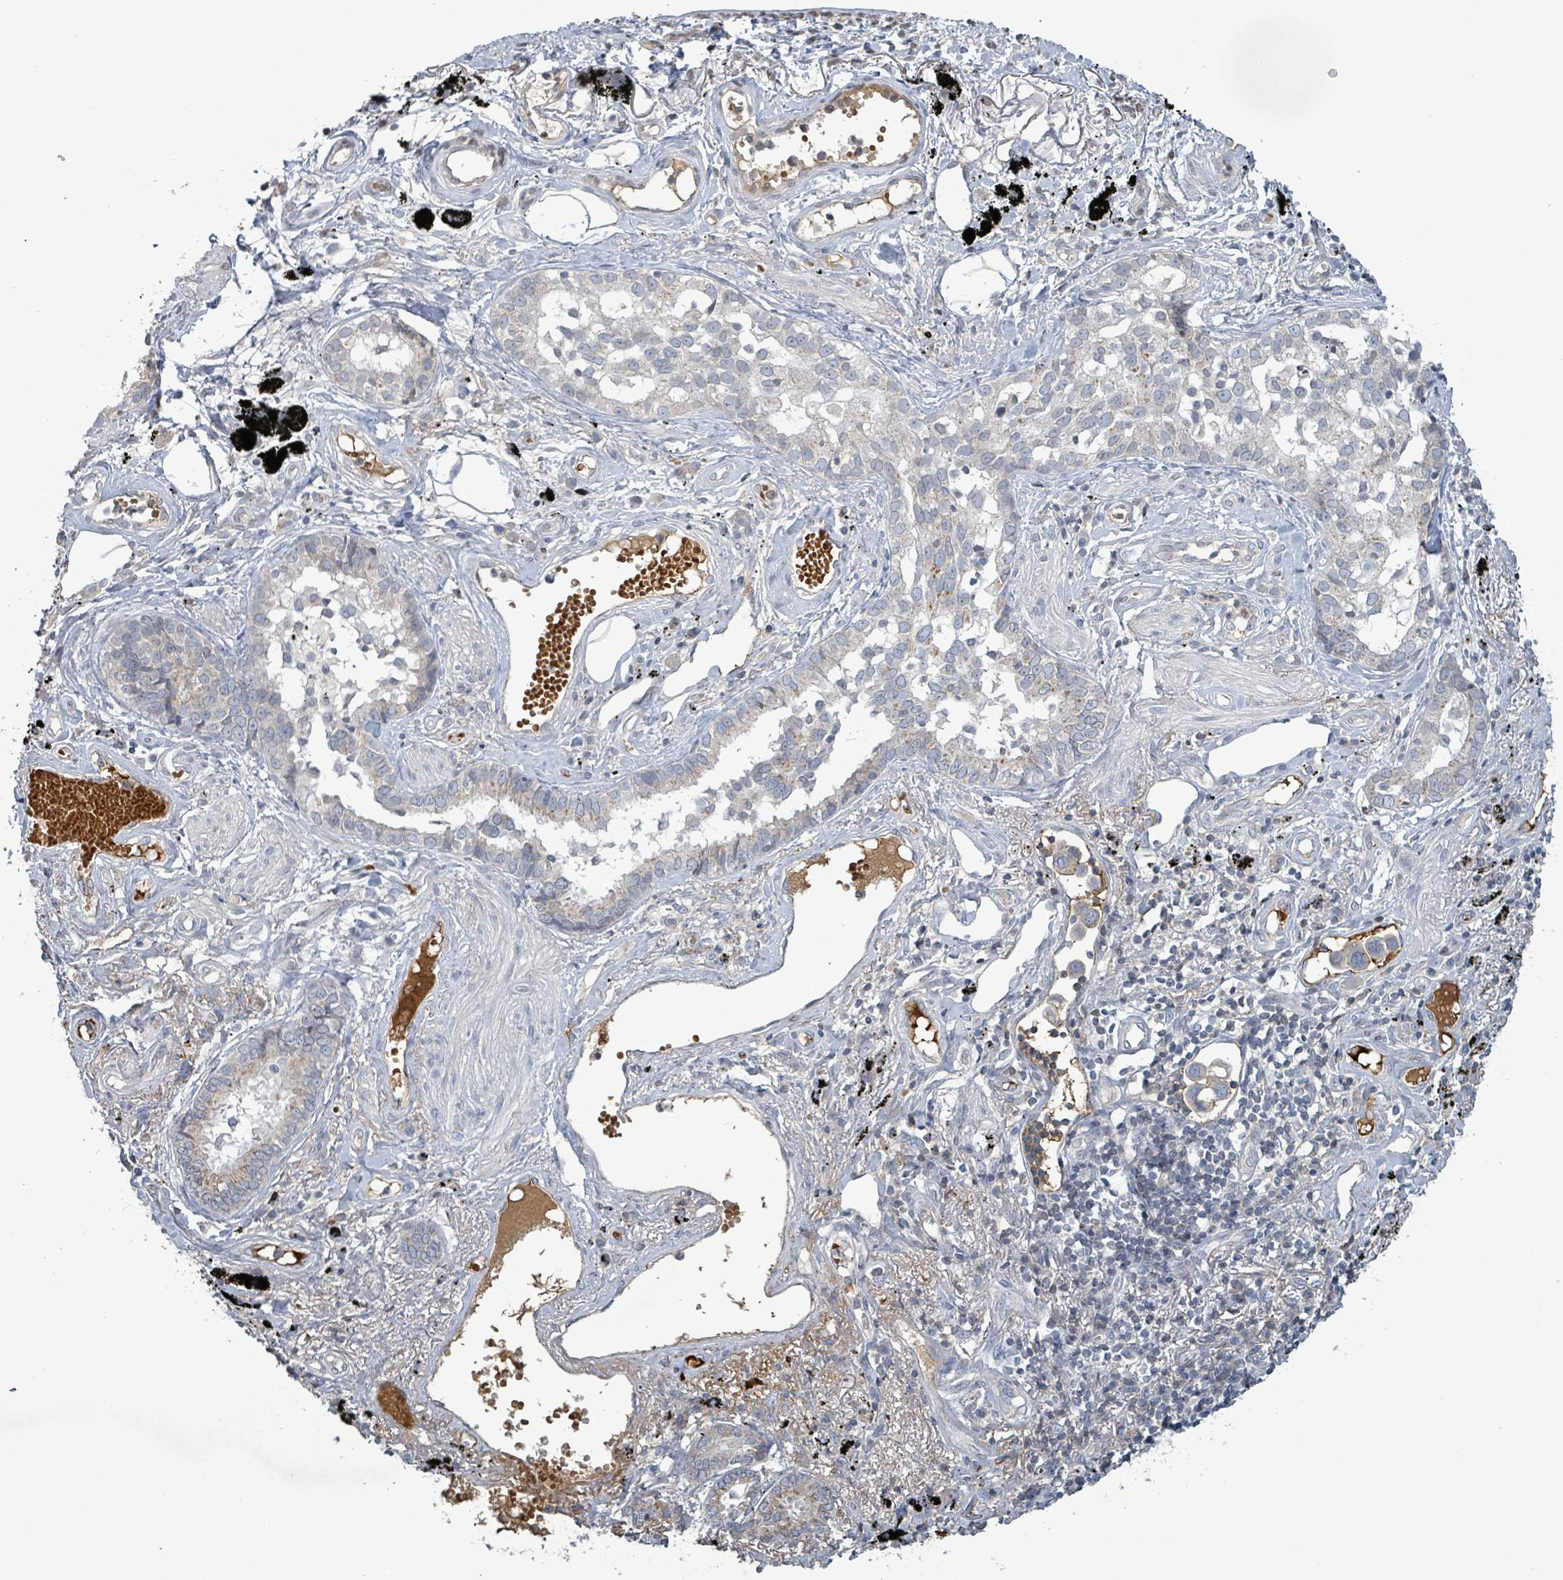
{"staining": {"intensity": "negative", "quantity": "none", "location": "none"}, "tissue": "lung cancer", "cell_type": "Tumor cells", "image_type": "cancer", "snomed": [{"axis": "morphology", "description": "Adenocarcinoma, NOS"}, {"axis": "topography", "description": "Lung"}], "caption": "A micrograph of lung cancer (adenocarcinoma) stained for a protein displays no brown staining in tumor cells.", "gene": "GRM8", "patient": {"sex": "male", "age": 67}}